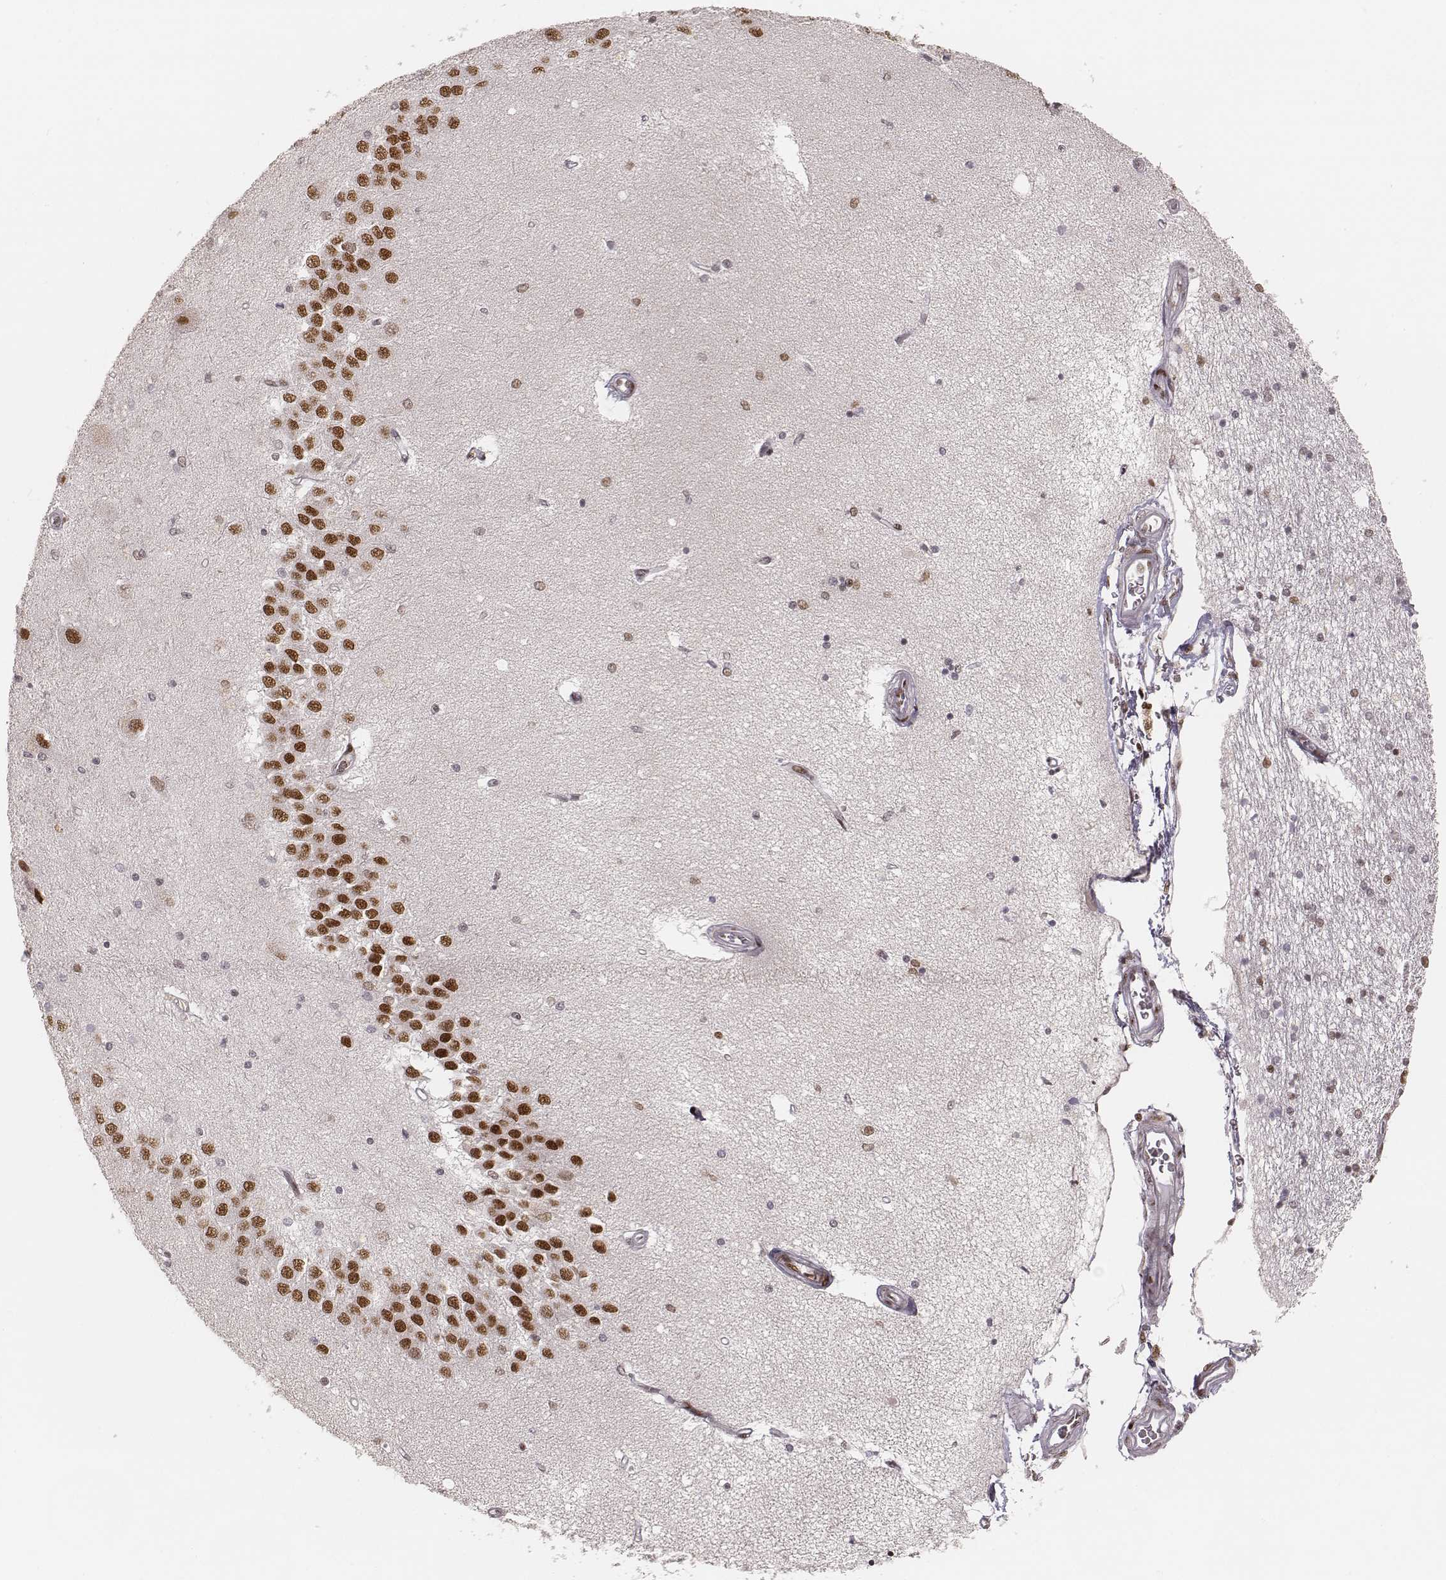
{"staining": {"intensity": "negative", "quantity": "none", "location": "none"}, "tissue": "hippocampus", "cell_type": "Glial cells", "image_type": "normal", "snomed": [{"axis": "morphology", "description": "Normal tissue, NOS"}, {"axis": "topography", "description": "Hippocampus"}], "caption": "Immunohistochemical staining of benign hippocampus displays no significant staining in glial cells. (Immunohistochemistry (ihc), brightfield microscopy, high magnification).", "gene": "HNRNPC", "patient": {"sex": "female", "age": 54}}